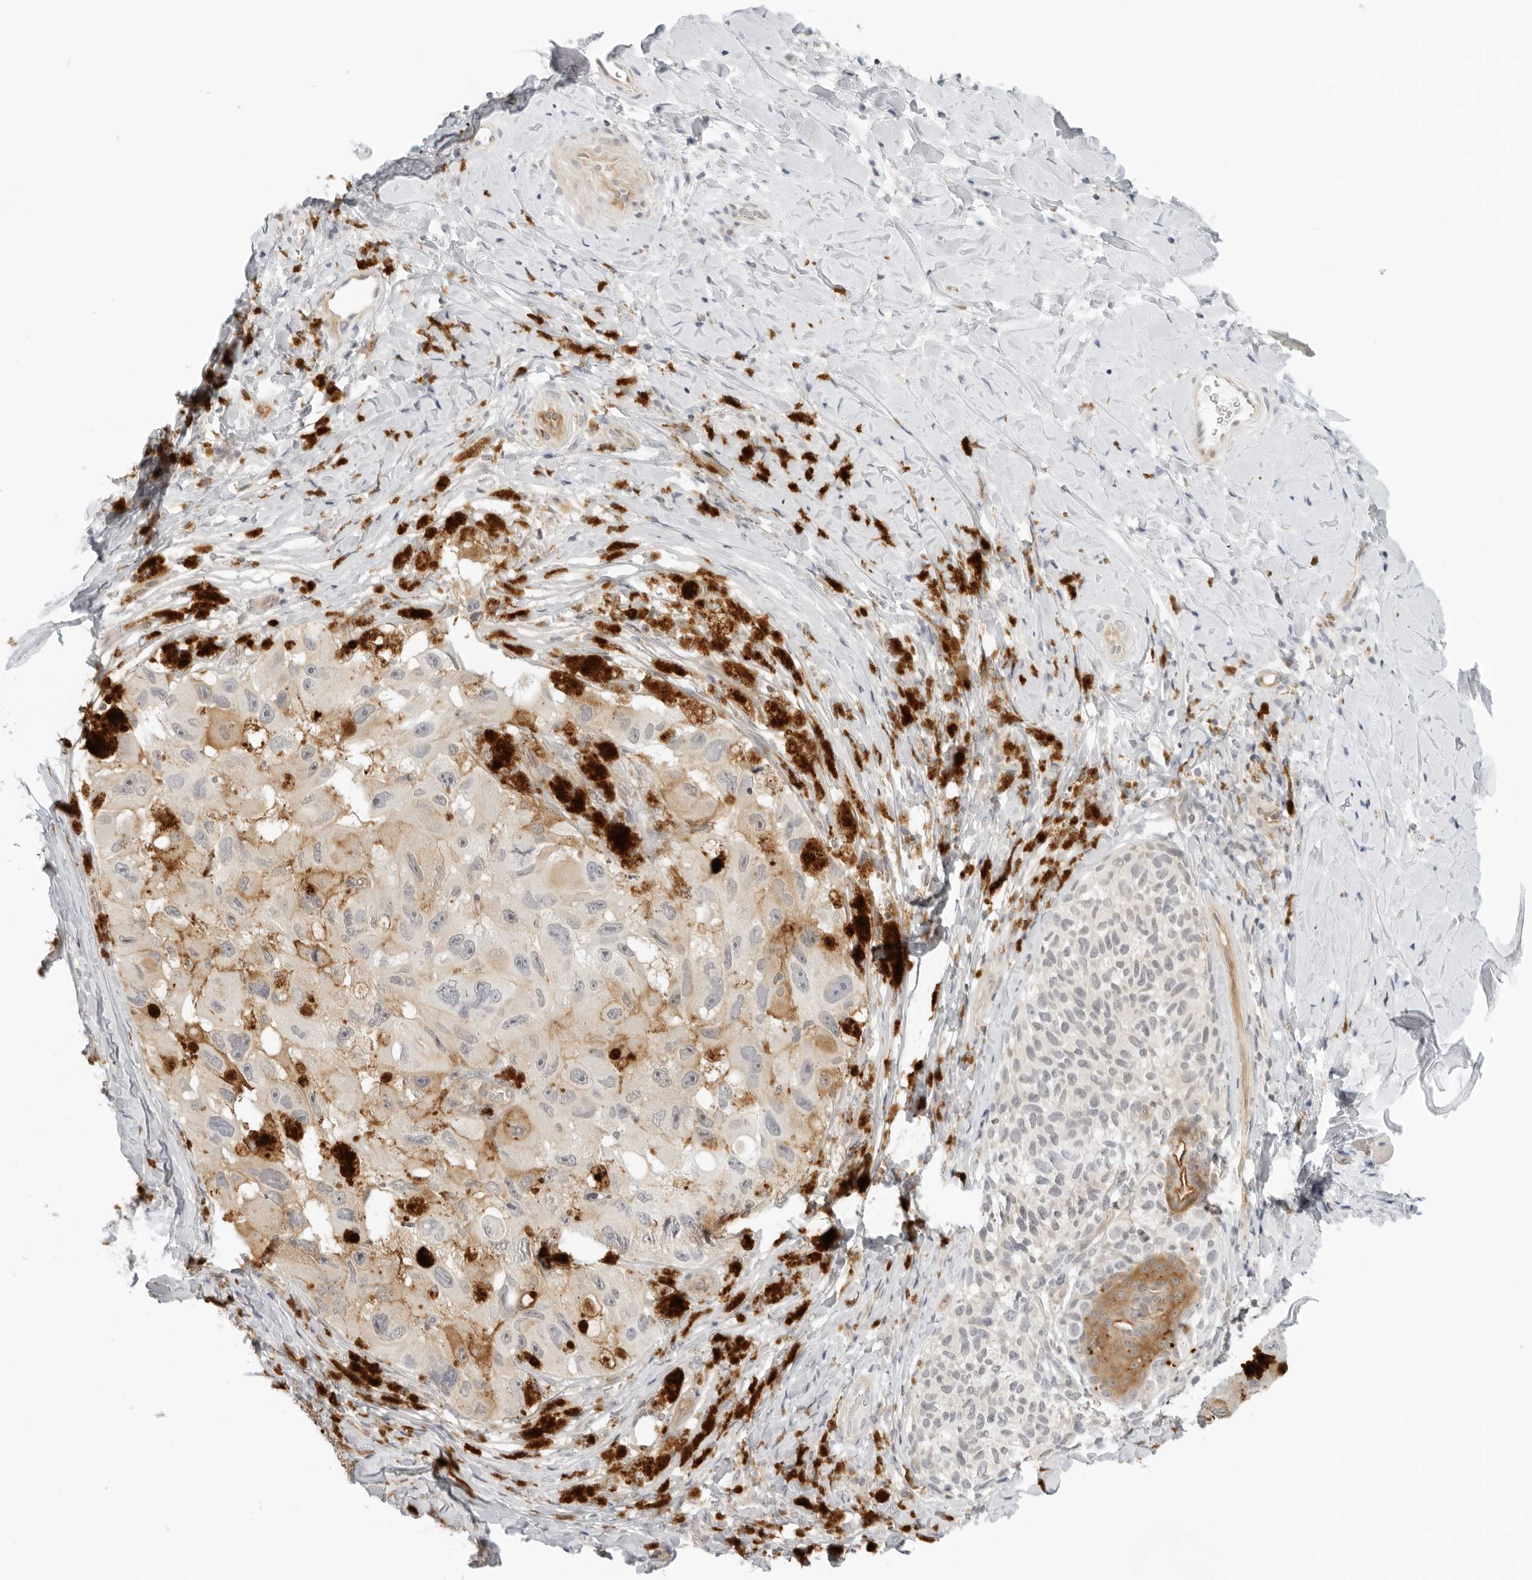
{"staining": {"intensity": "weak", "quantity": "25%-75%", "location": "cytoplasmic/membranous"}, "tissue": "melanoma", "cell_type": "Tumor cells", "image_type": "cancer", "snomed": [{"axis": "morphology", "description": "Malignant melanoma, NOS"}, {"axis": "topography", "description": "Skin"}], "caption": "Melanoma stained with a protein marker exhibits weak staining in tumor cells.", "gene": "OSCP1", "patient": {"sex": "female", "age": 73}}